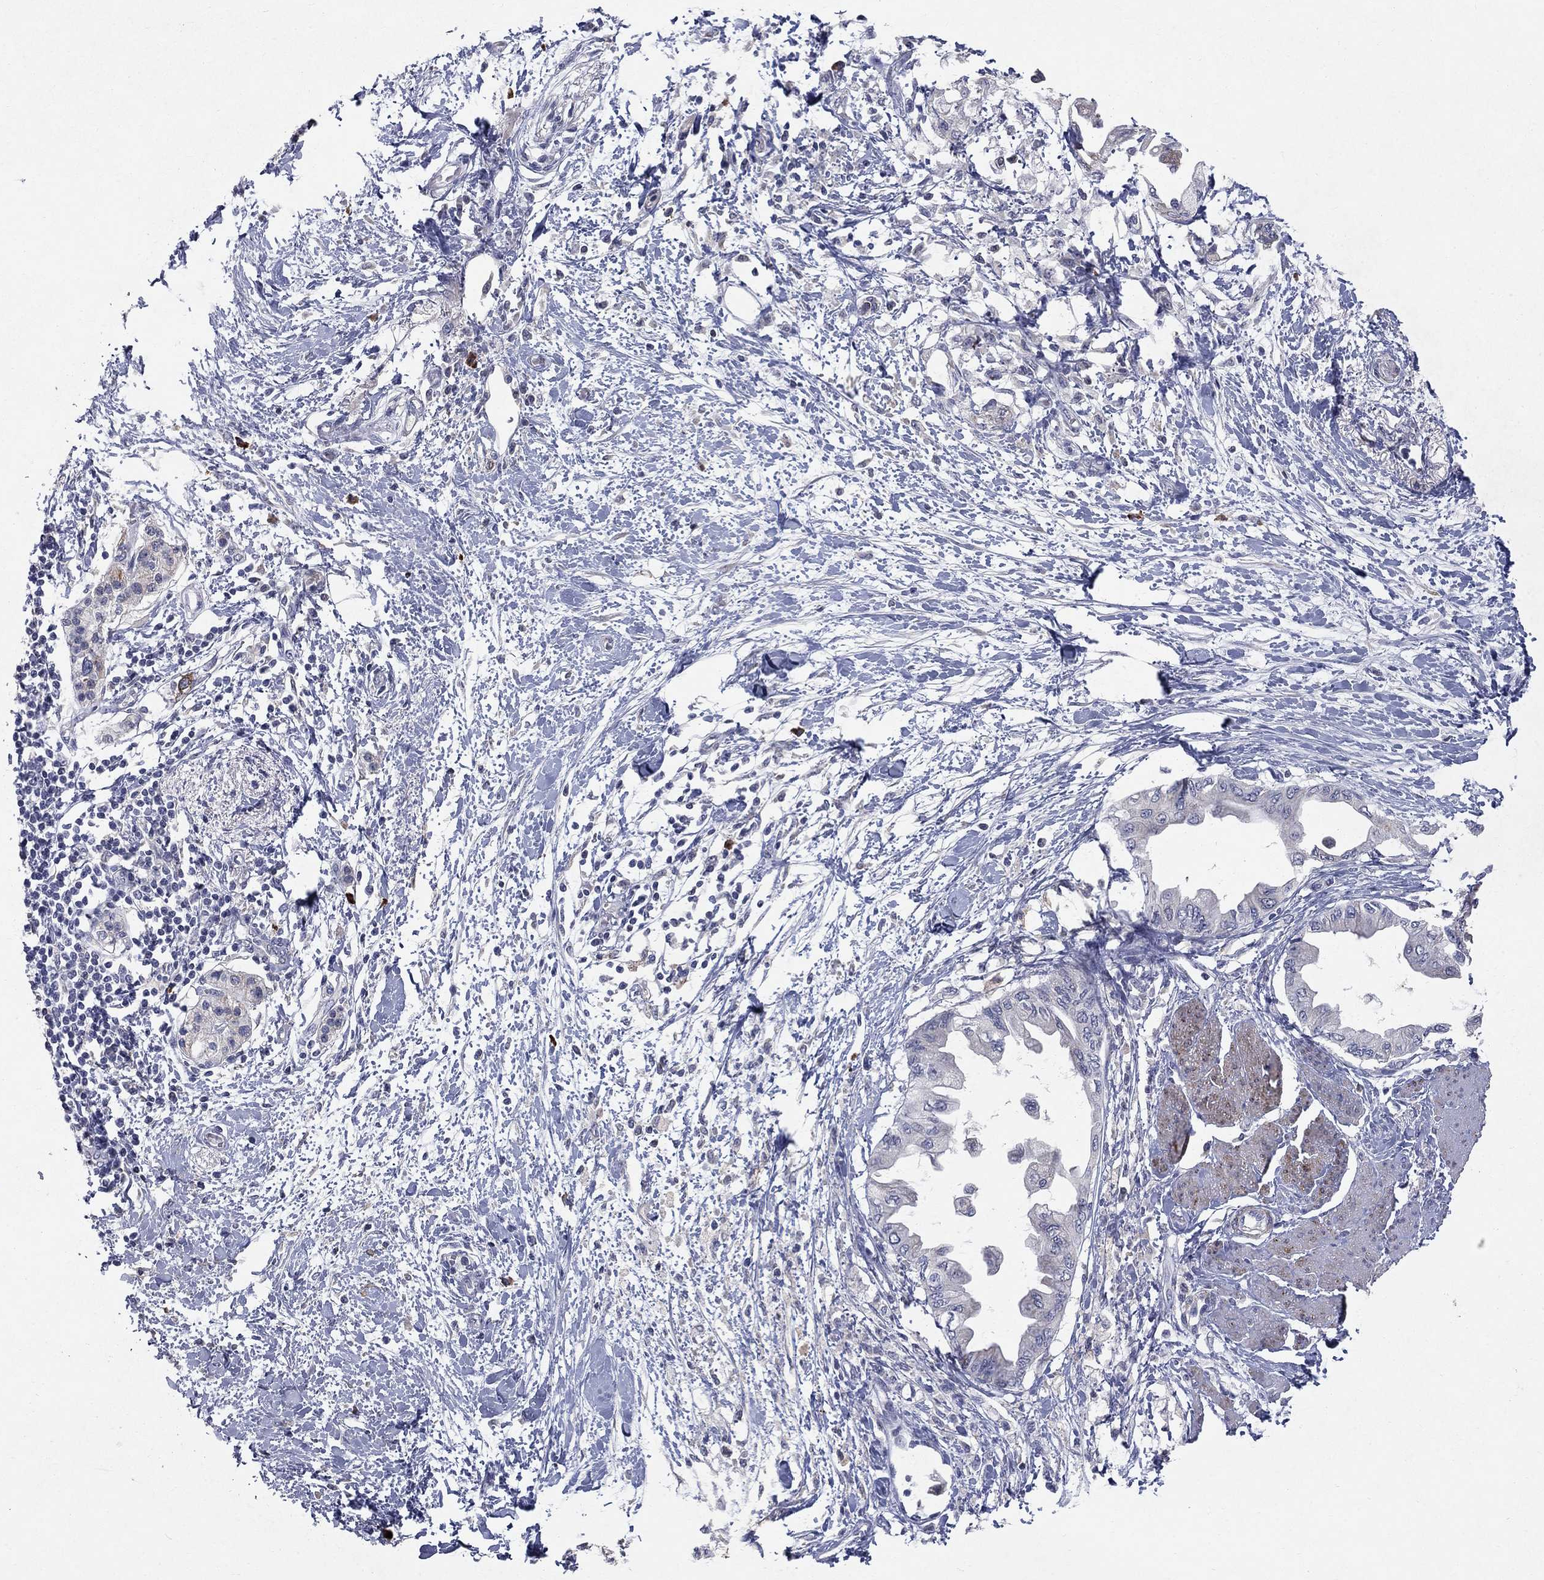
{"staining": {"intensity": "negative", "quantity": "none", "location": "none"}, "tissue": "pancreatic cancer", "cell_type": "Tumor cells", "image_type": "cancer", "snomed": [{"axis": "morphology", "description": "Normal tissue, NOS"}, {"axis": "morphology", "description": "Adenocarcinoma, NOS"}, {"axis": "topography", "description": "Pancreas"}, {"axis": "topography", "description": "Duodenum"}], "caption": "Photomicrograph shows no significant protein positivity in tumor cells of pancreatic cancer (adenocarcinoma).", "gene": "NTRK2", "patient": {"sex": "female", "age": 60}}